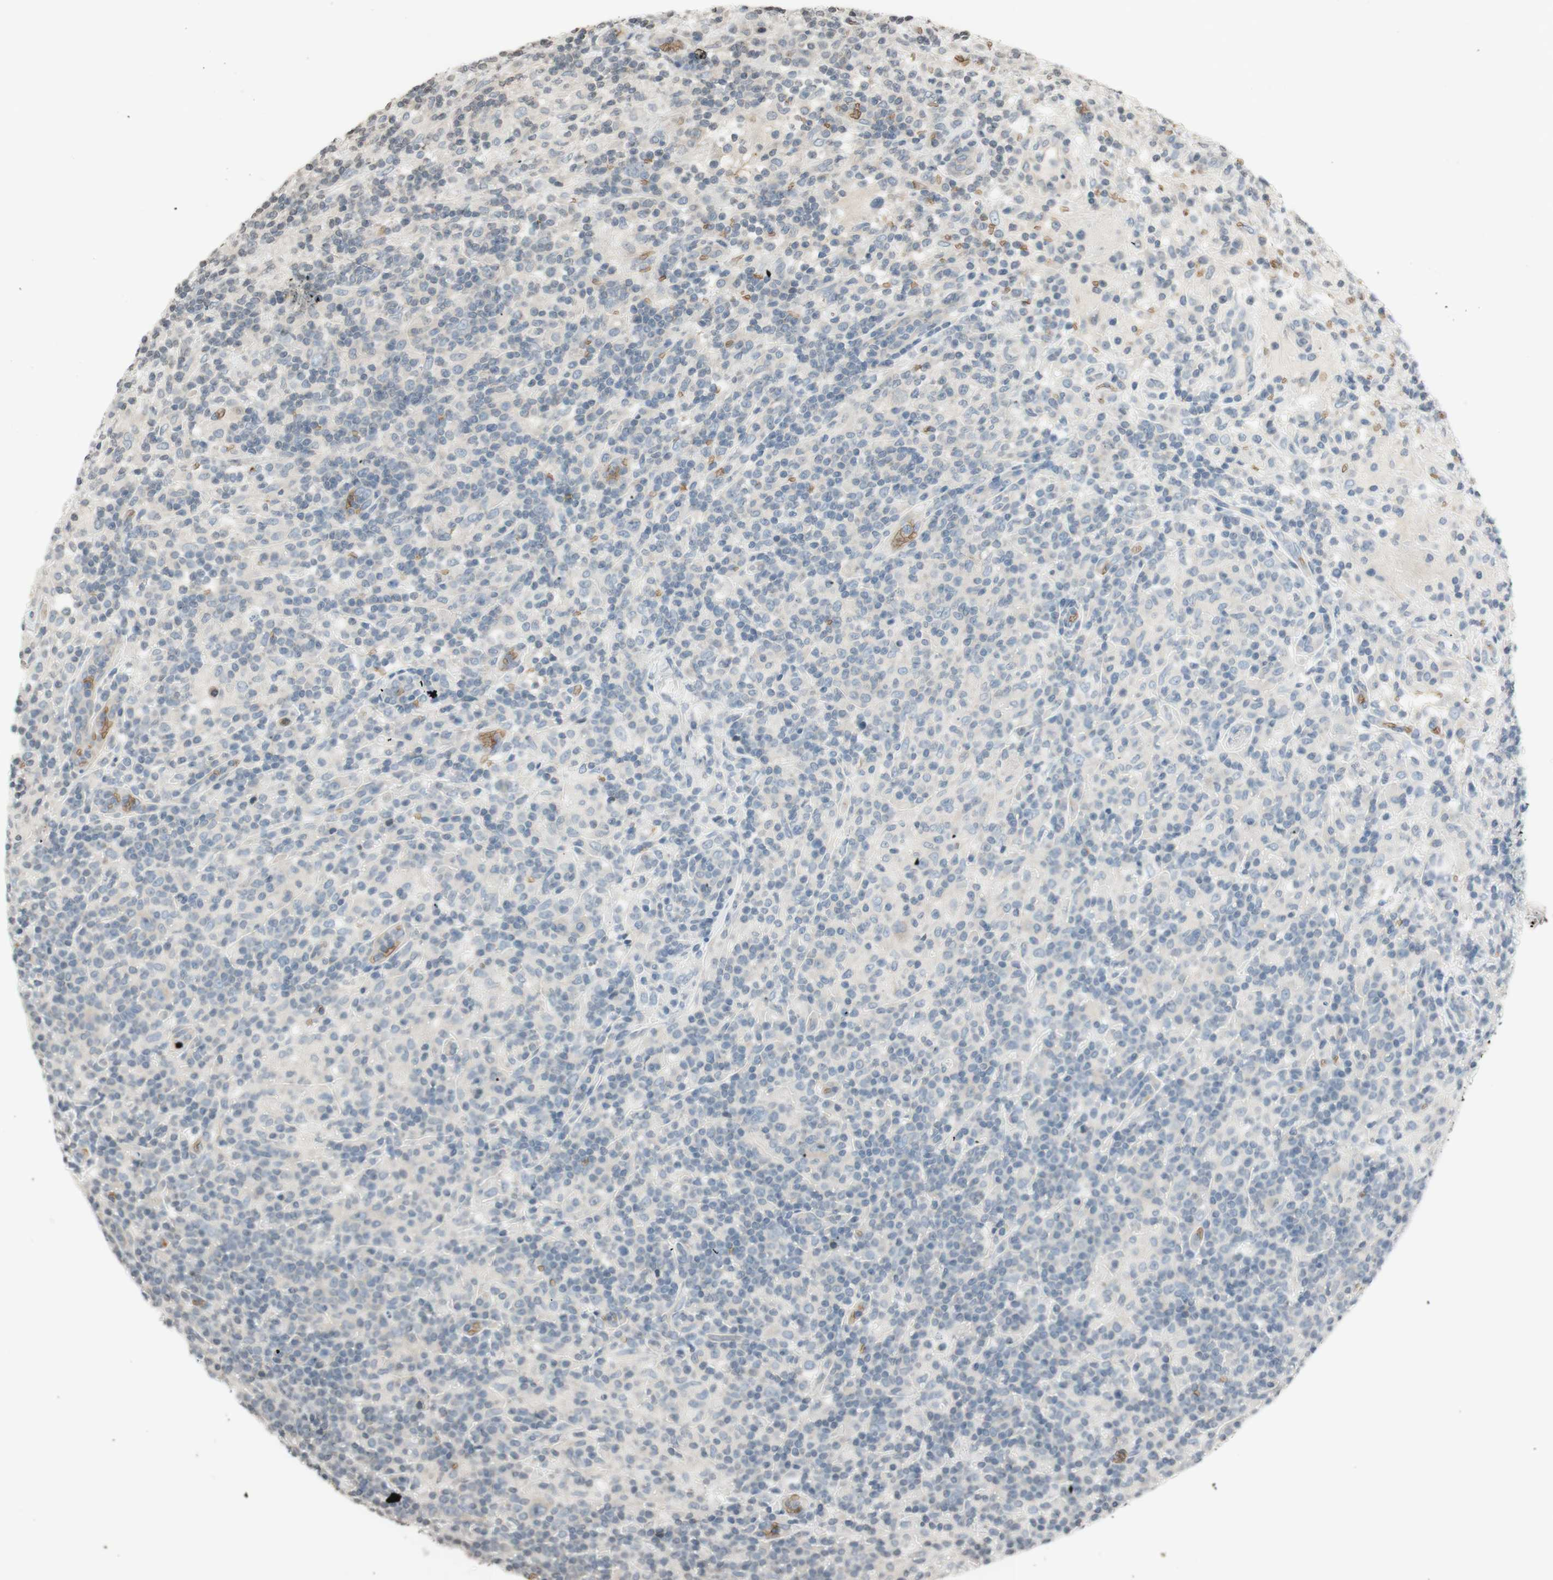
{"staining": {"intensity": "negative", "quantity": "none", "location": "none"}, "tissue": "lymphoma", "cell_type": "Tumor cells", "image_type": "cancer", "snomed": [{"axis": "morphology", "description": "Hodgkin's disease, NOS"}, {"axis": "topography", "description": "Lymph node"}], "caption": "Tumor cells are negative for protein expression in human lymphoma. The staining is performed using DAB (3,3'-diaminobenzidine) brown chromogen with nuclei counter-stained in using hematoxylin.", "gene": "GYPC", "patient": {"sex": "male", "age": 70}}